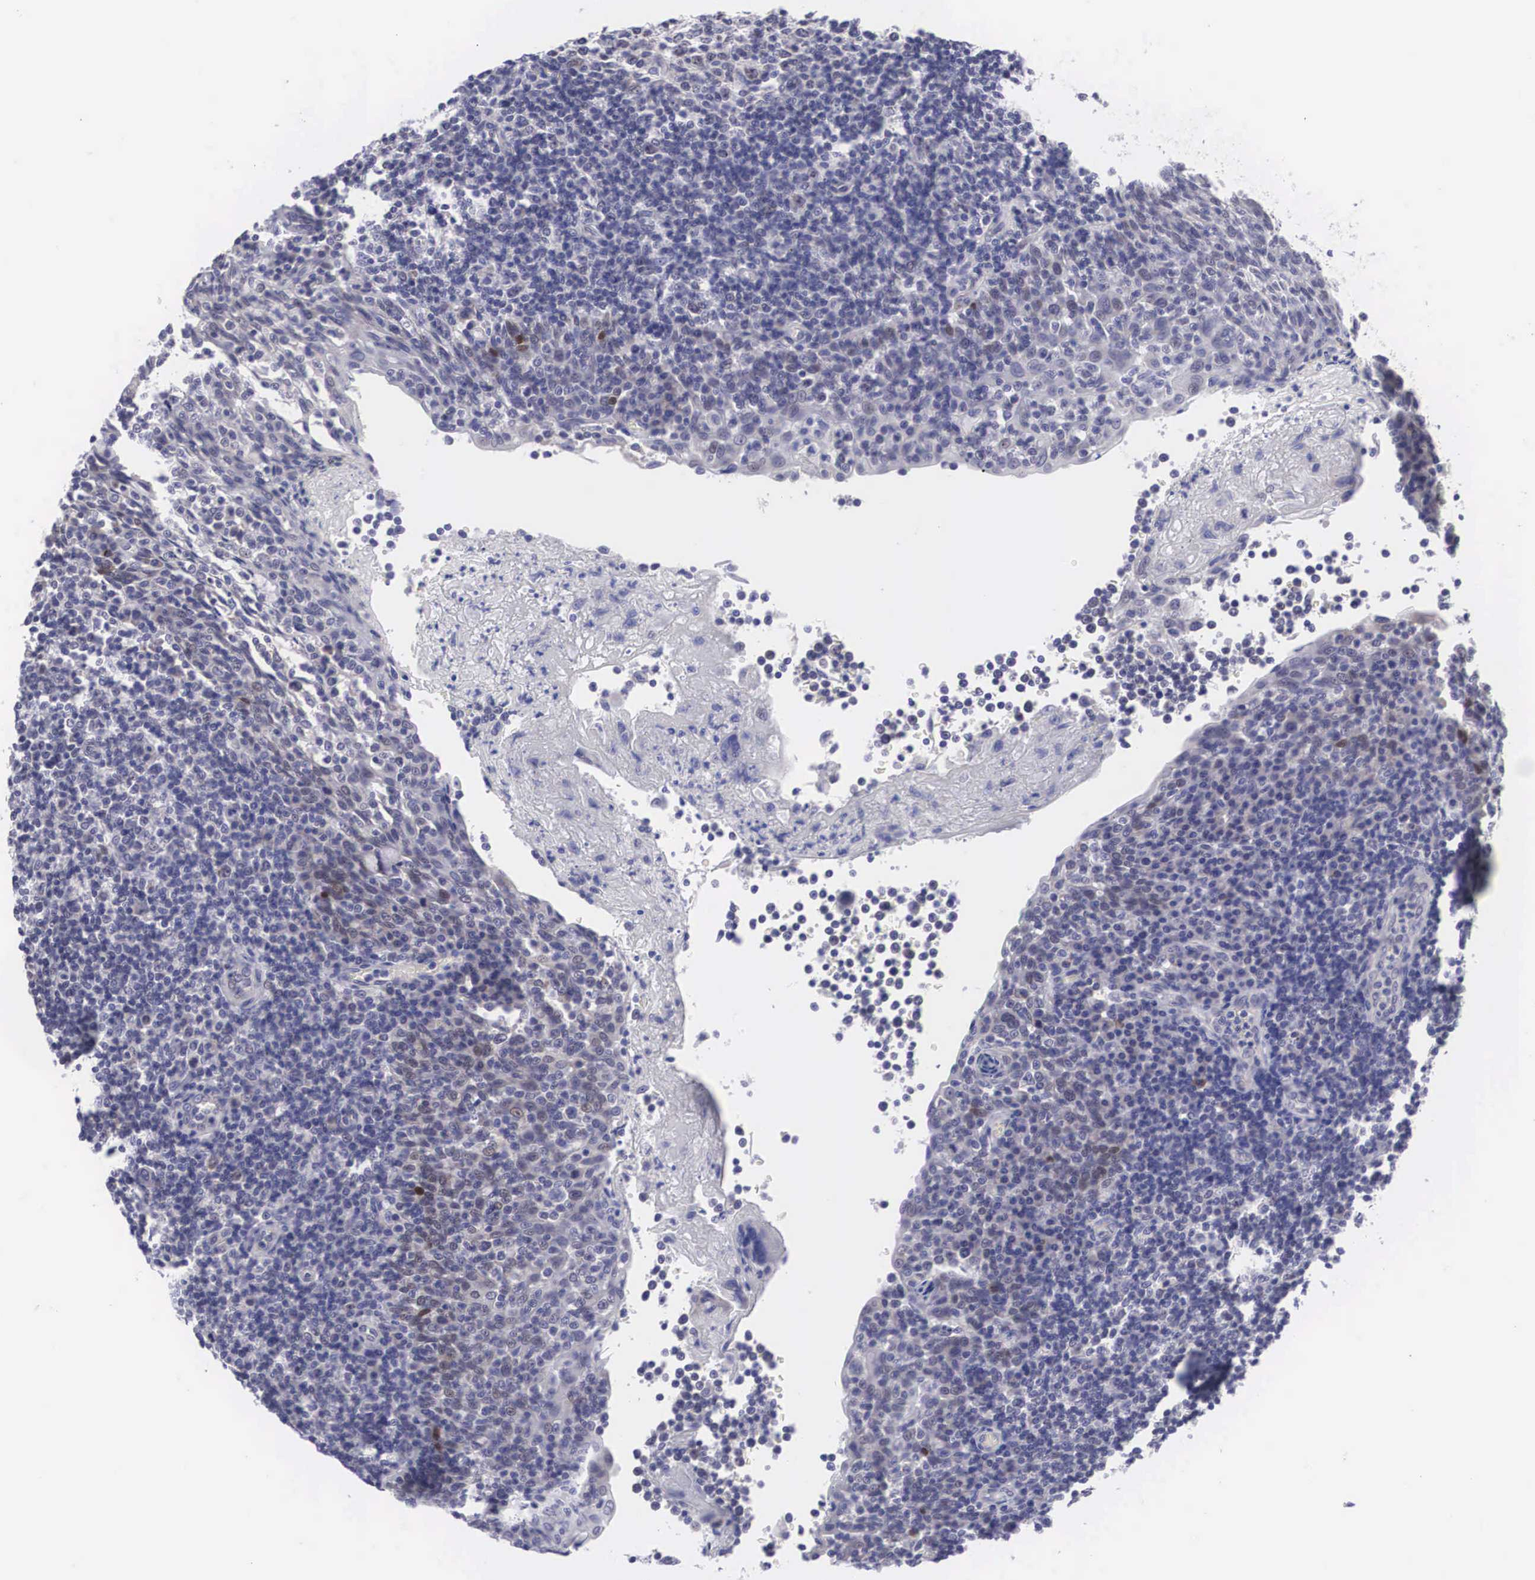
{"staining": {"intensity": "negative", "quantity": "none", "location": "none"}, "tissue": "tonsil", "cell_type": "Germinal center cells", "image_type": "normal", "snomed": [{"axis": "morphology", "description": "Normal tissue, NOS"}, {"axis": "topography", "description": "Tonsil"}], "caption": "Image shows no protein positivity in germinal center cells of unremarkable tonsil.", "gene": "SOX11", "patient": {"sex": "female", "age": 3}}